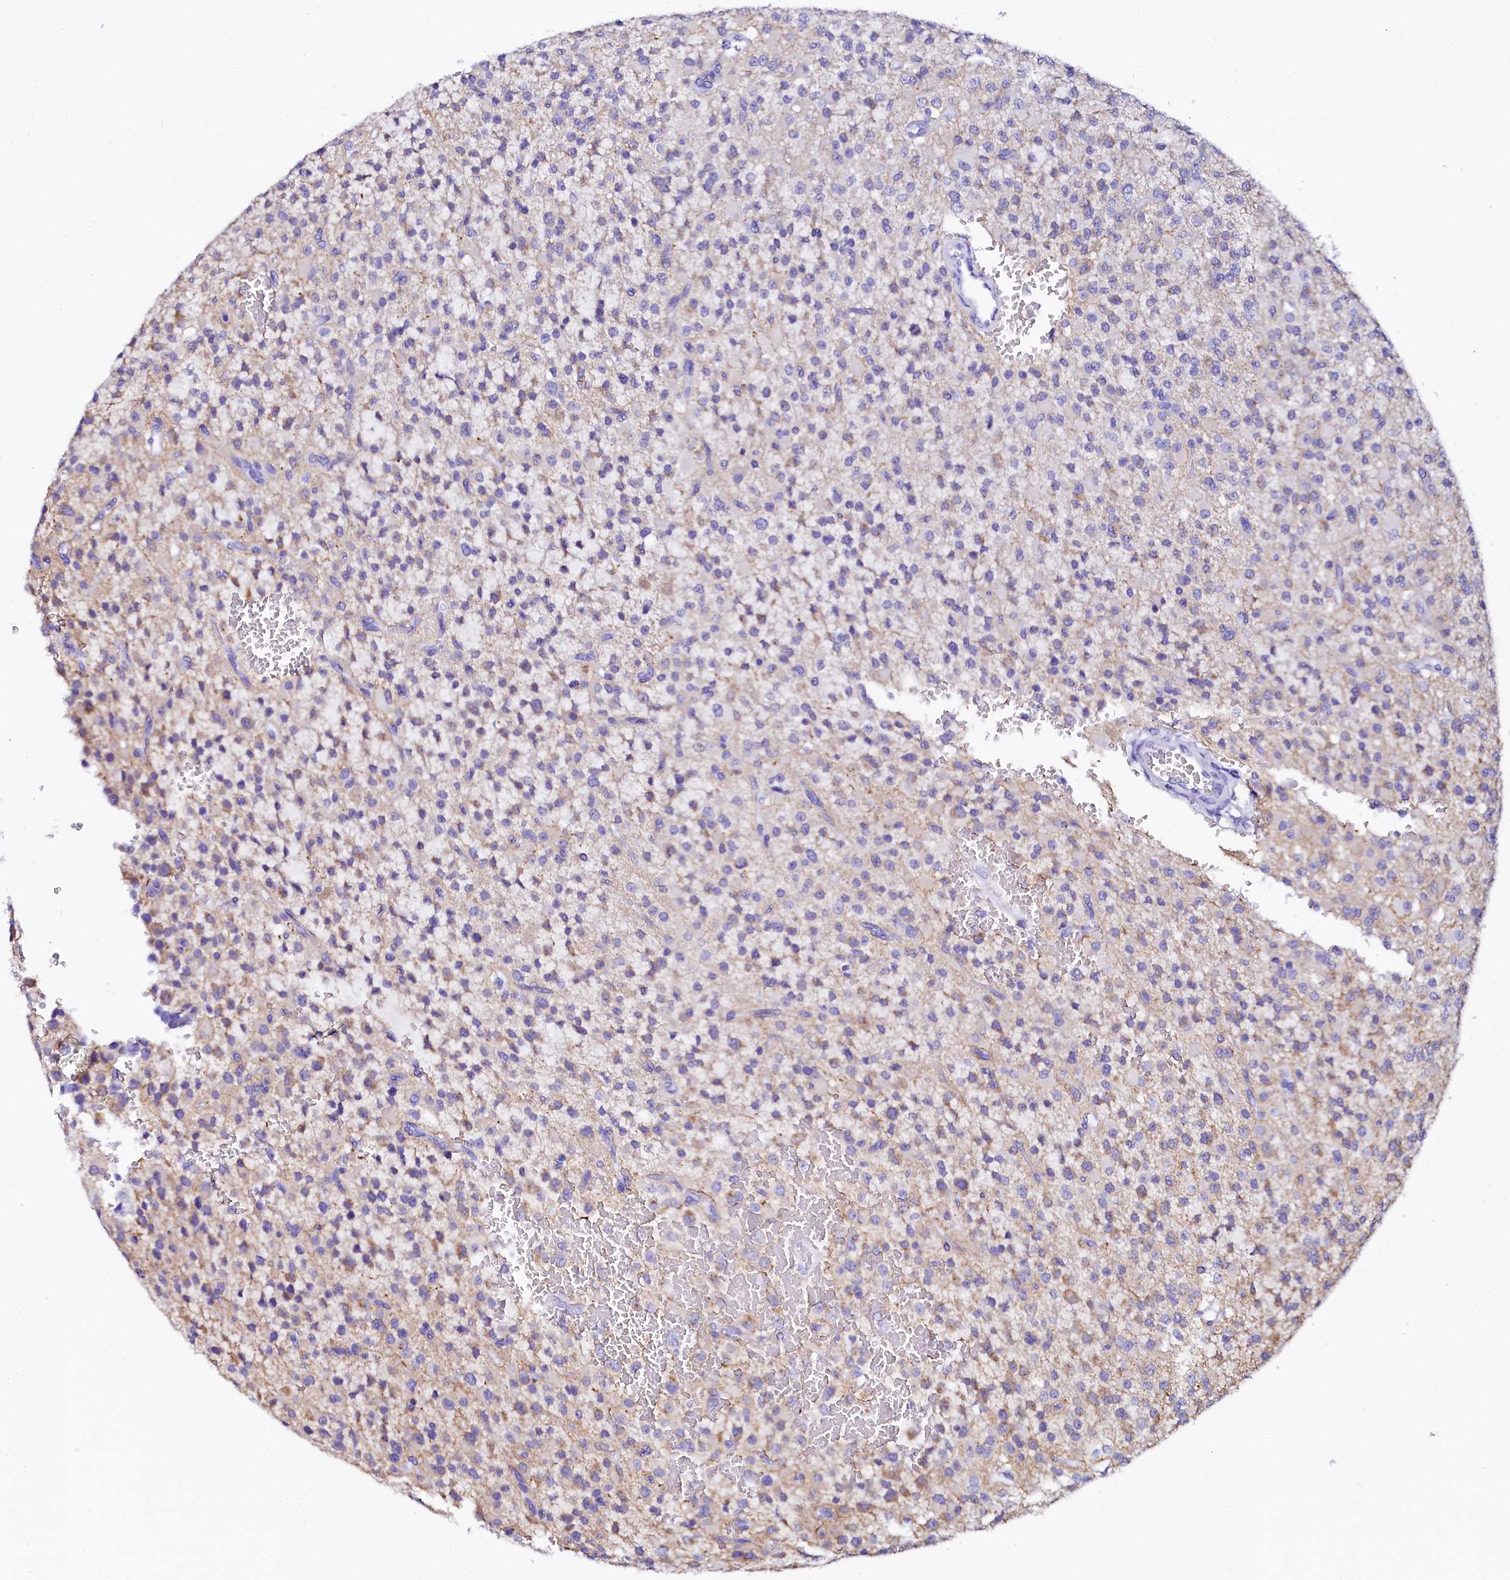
{"staining": {"intensity": "weak", "quantity": "<25%", "location": "cytoplasmic/membranous"}, "tissue": "glioma", "cell_type": "Tumor cells", "image_type": "cancer", "snomed": [{"axis": "morphology", "description": "Glioma, malignant, High grade"}, {"axis": "topography", "description": "Brain"}], "caption": "DAB (3,3'-diaminobenzidine) immunohistochemical staining of glioma shows no significant staining in tumor cells.", "gene": "SORD", "patient": {"sex": "male", "age": 34}}